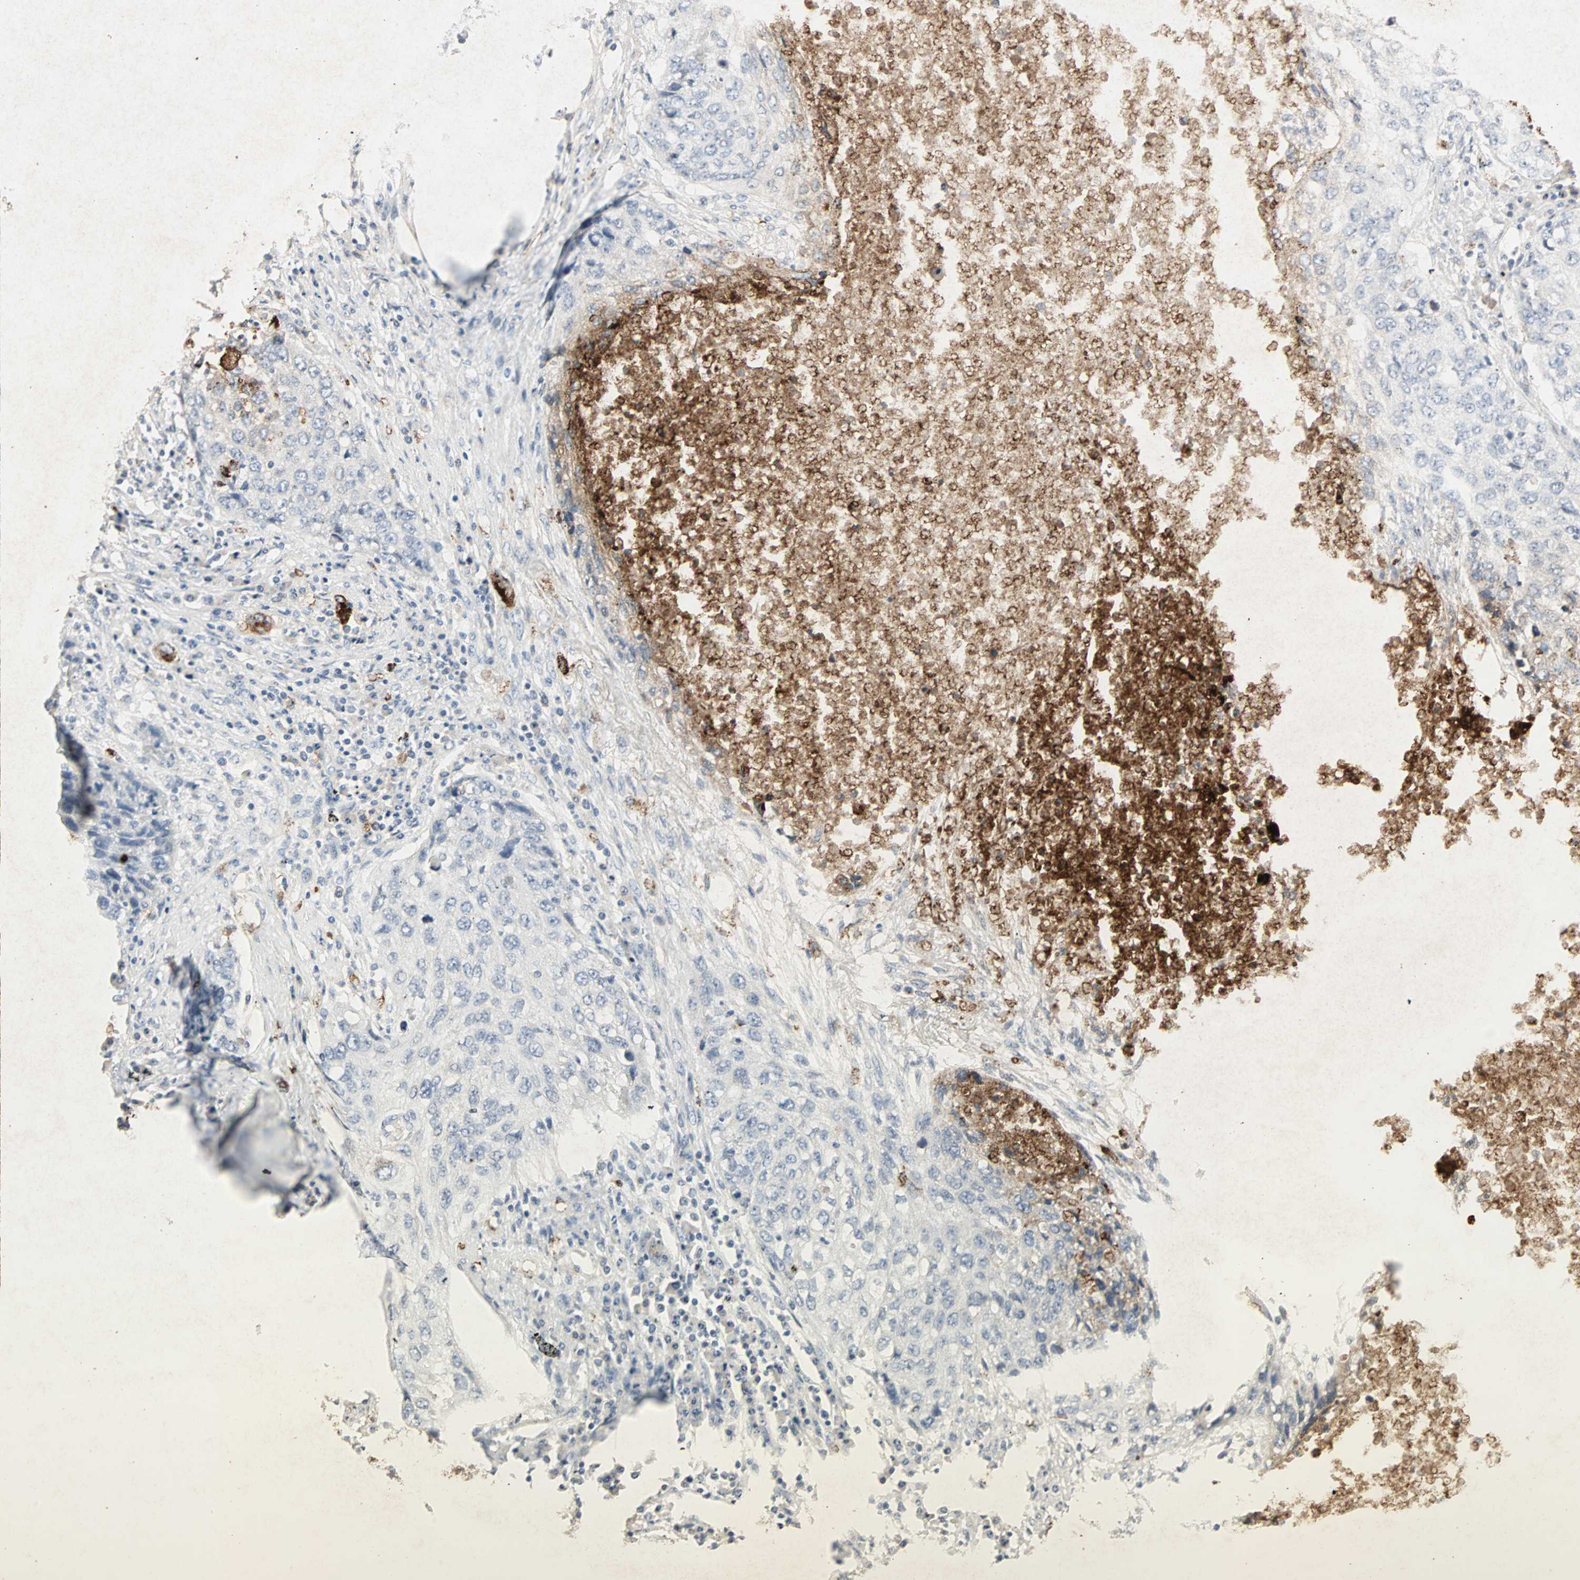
{"staining": {"intensity": "strong", "quantity": "<25%", "location": "cytoplasmic/membranous"}, "tissue": "lung cancer", "cell_type": "Tumor cells", "image_type": "cancer", "snomed": [{"axis": "morphology", "description": "Squamous cell carcinoma, NOS"}, {"axis": "topography", "description": "Lung"}], "caption": "Lung cancer stained for a protein (brown) demonstrates strong cytoplasmic/membranous positive staining in approximately <25% of tumor cells.", "gene": "CEACAM6", "patient": {"sex": "female", "age": 63}}